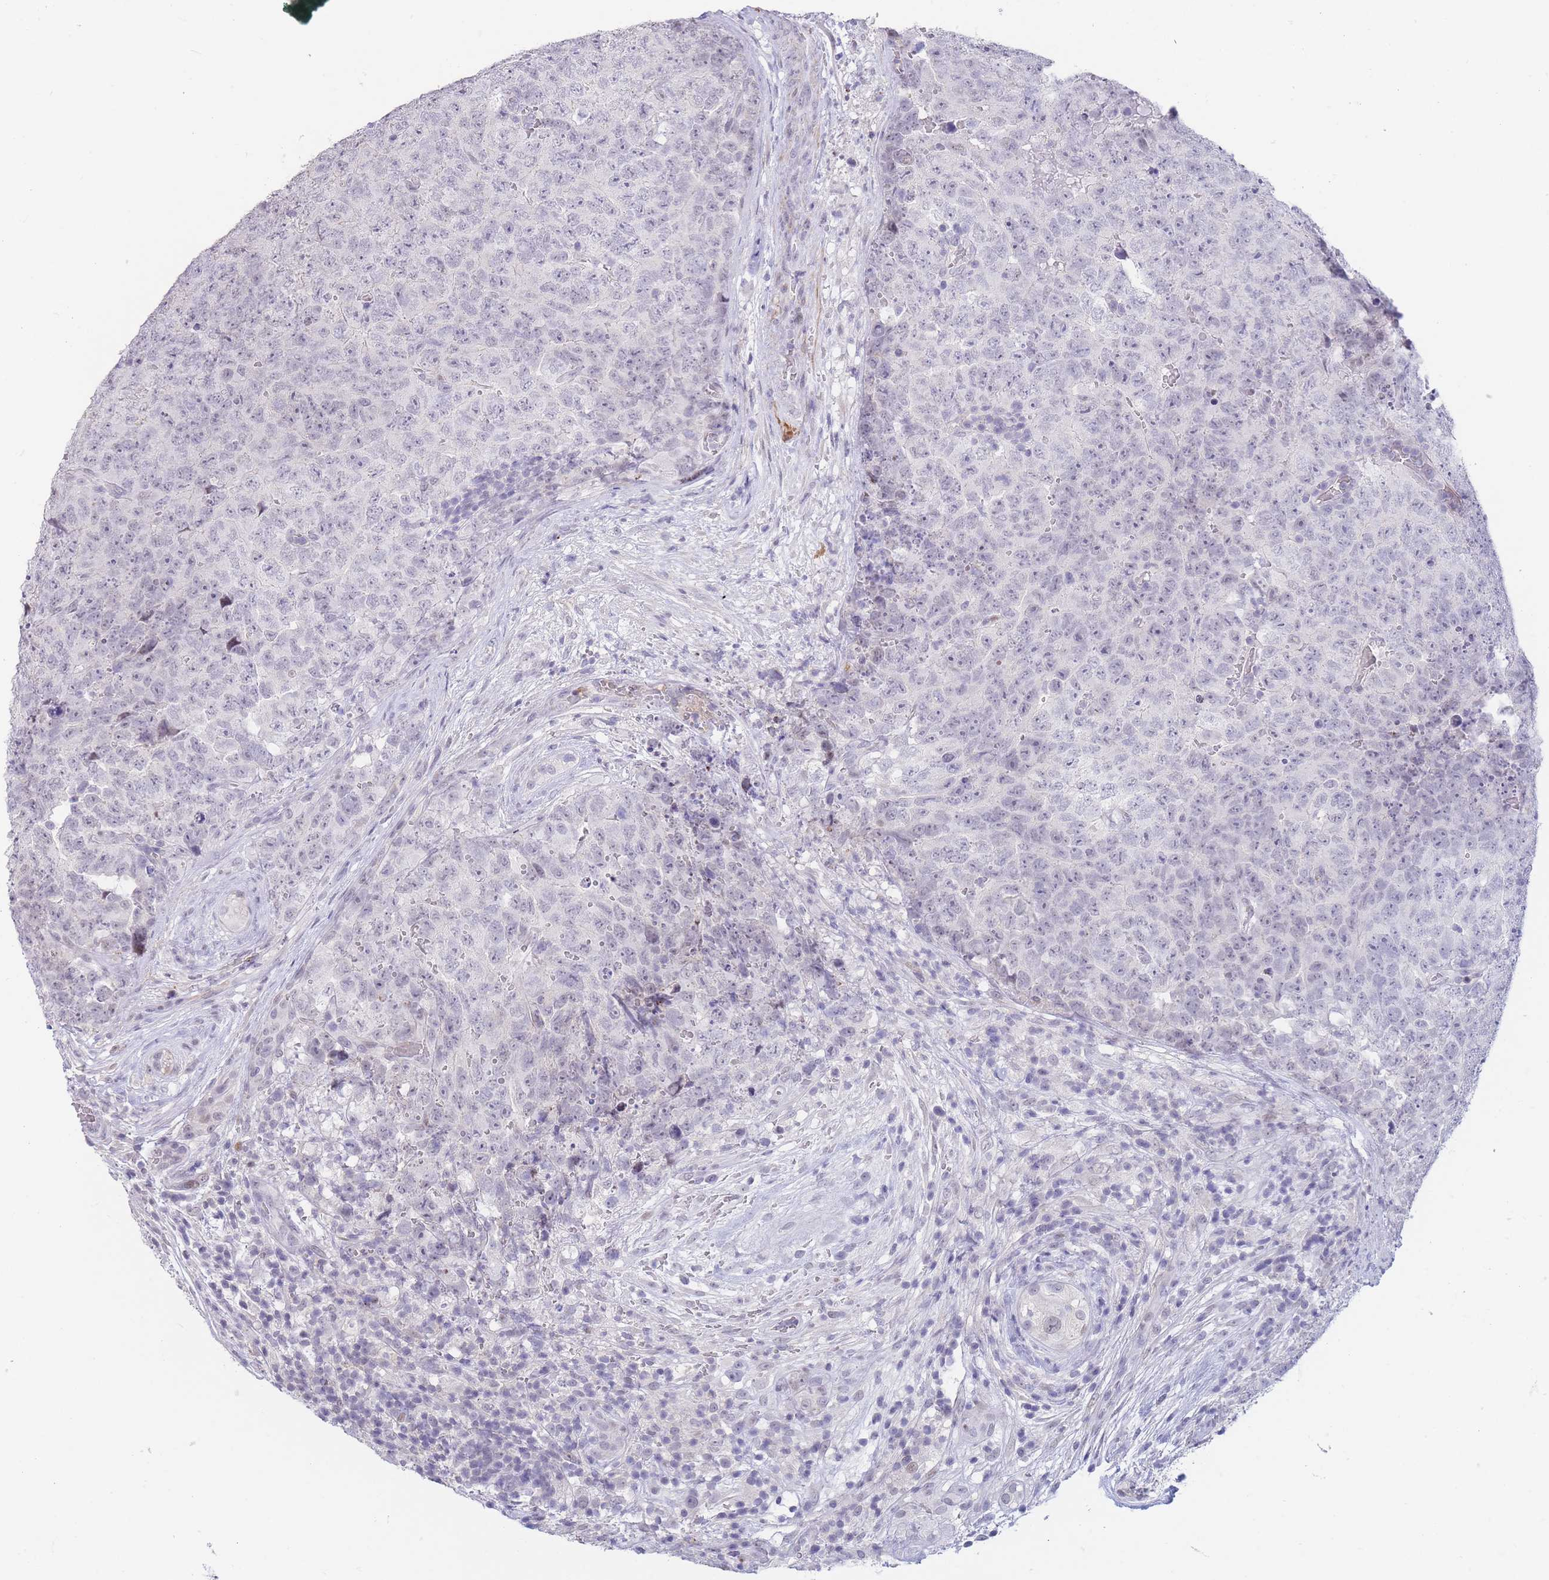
{"staining": {"intensity": "negative", "quantity": "none", "location": "none"}, "tissue": "testis cancer", "cell_type": "Tumor cells", "image_type": "cancer", "snomed": [{"axis": "morphology", "description": "Seminoma, NOS"}, {"axis": "morphology", "description": "Teratoma, malignant, NOS"}, {"axis": "topography", "description": "Testis"}], "caption": "DAB (3,3'-diaminobenzidine) immunohistochemical staining of human testis cancer exhibits no significant expression in tumor cells.", "gene": "ASAP3", "patient": {"sex": "male", "age": 34}}